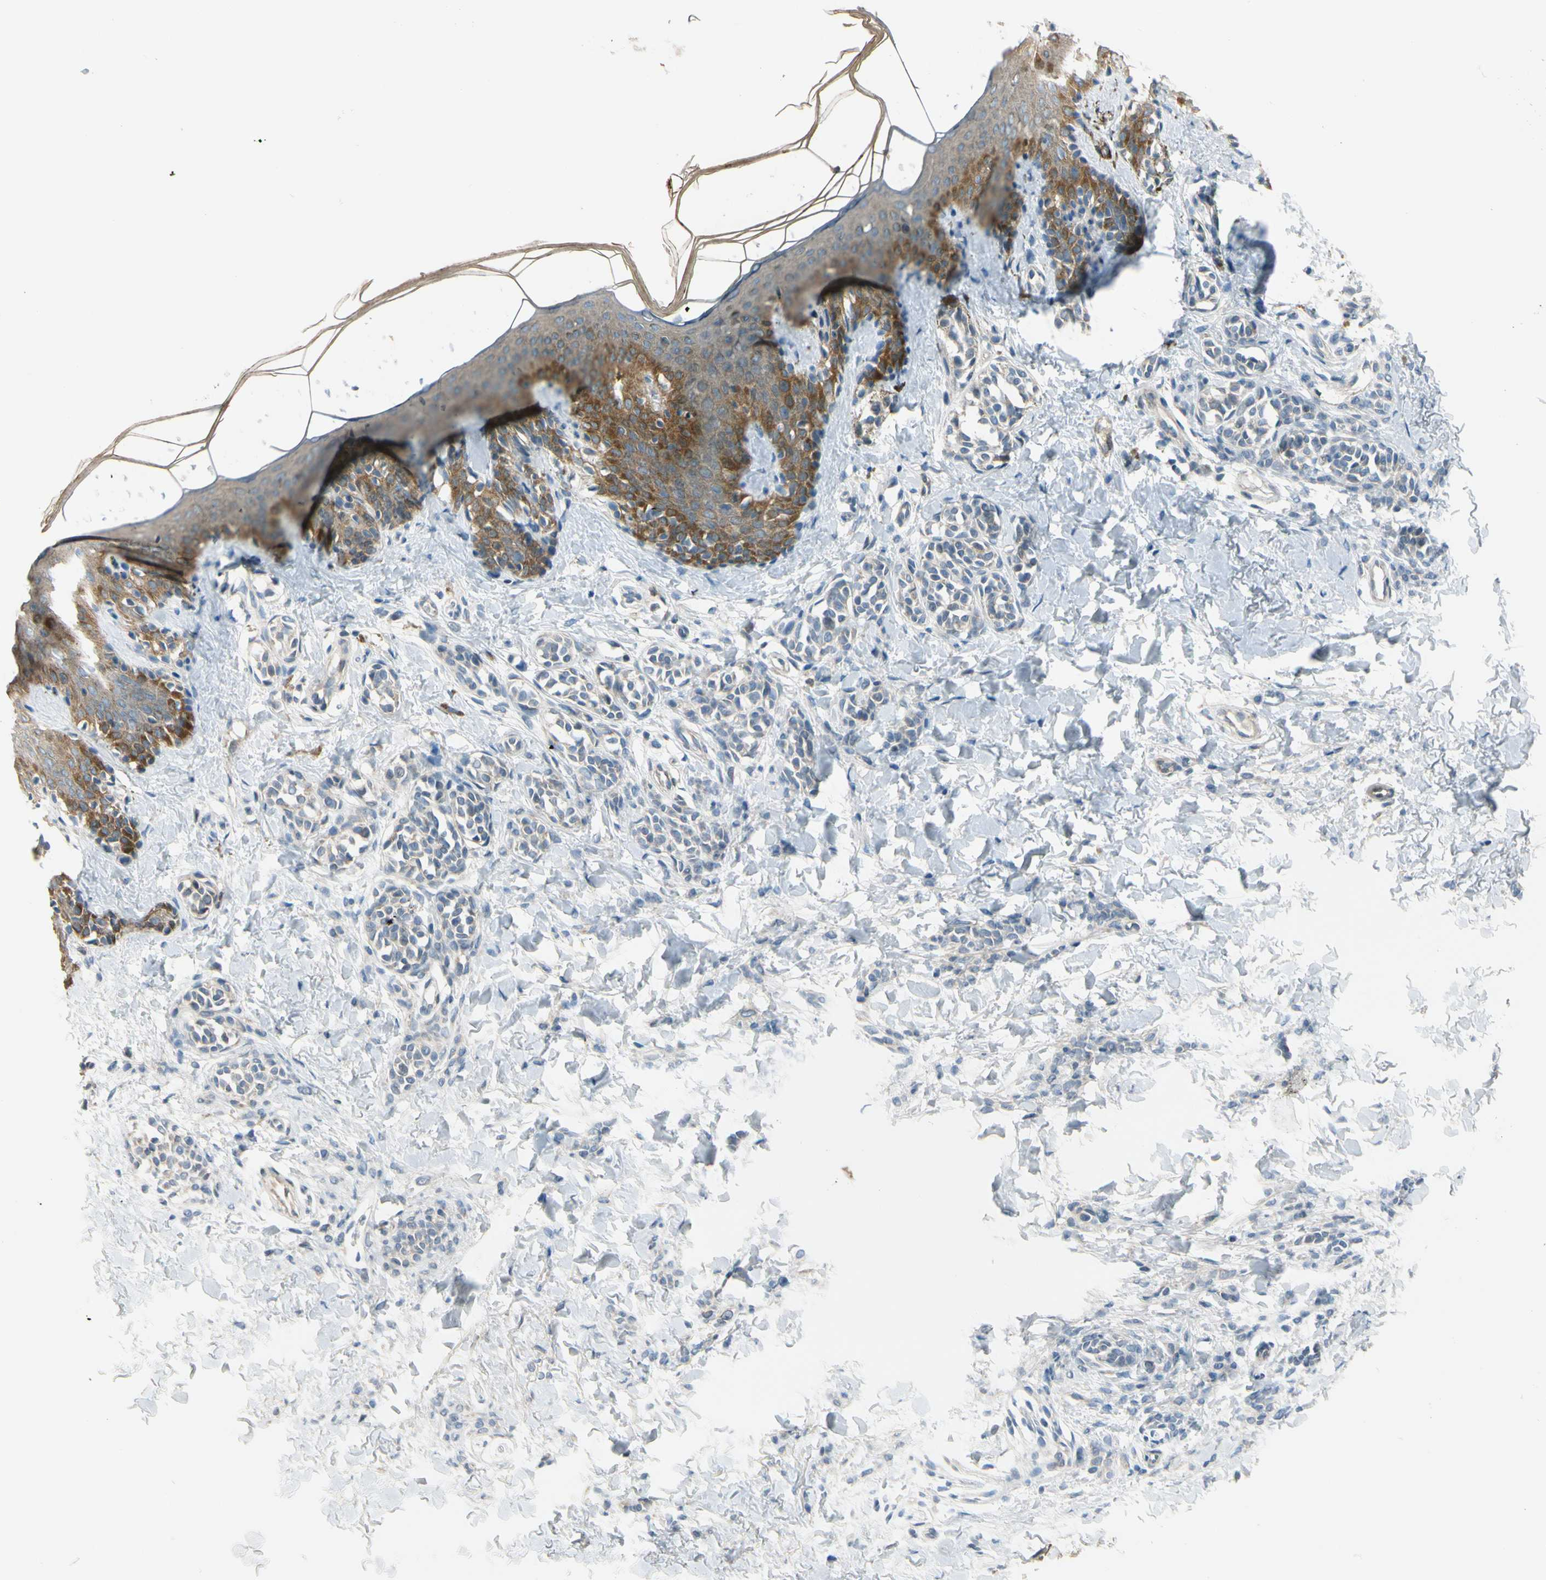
{"staining": {"intensity": "negative", "quantity": "none", "location": "none"}, "tissue": "skin", "cell_type": "Fibroblasts", "image_type": "normal", "snomed": [{"axis": "morphology", "description": "Normal tissue, NOS"}, {"axis": "topography", "description": "Skin"}], "caption": "Immunohistochemistry (IHC) histopathology image of normal human skin stained for a protein (brown), which displays no expression in fibroblasts.", "gene": "FHL2", "patient": {"sex": "male", "age": 16}}